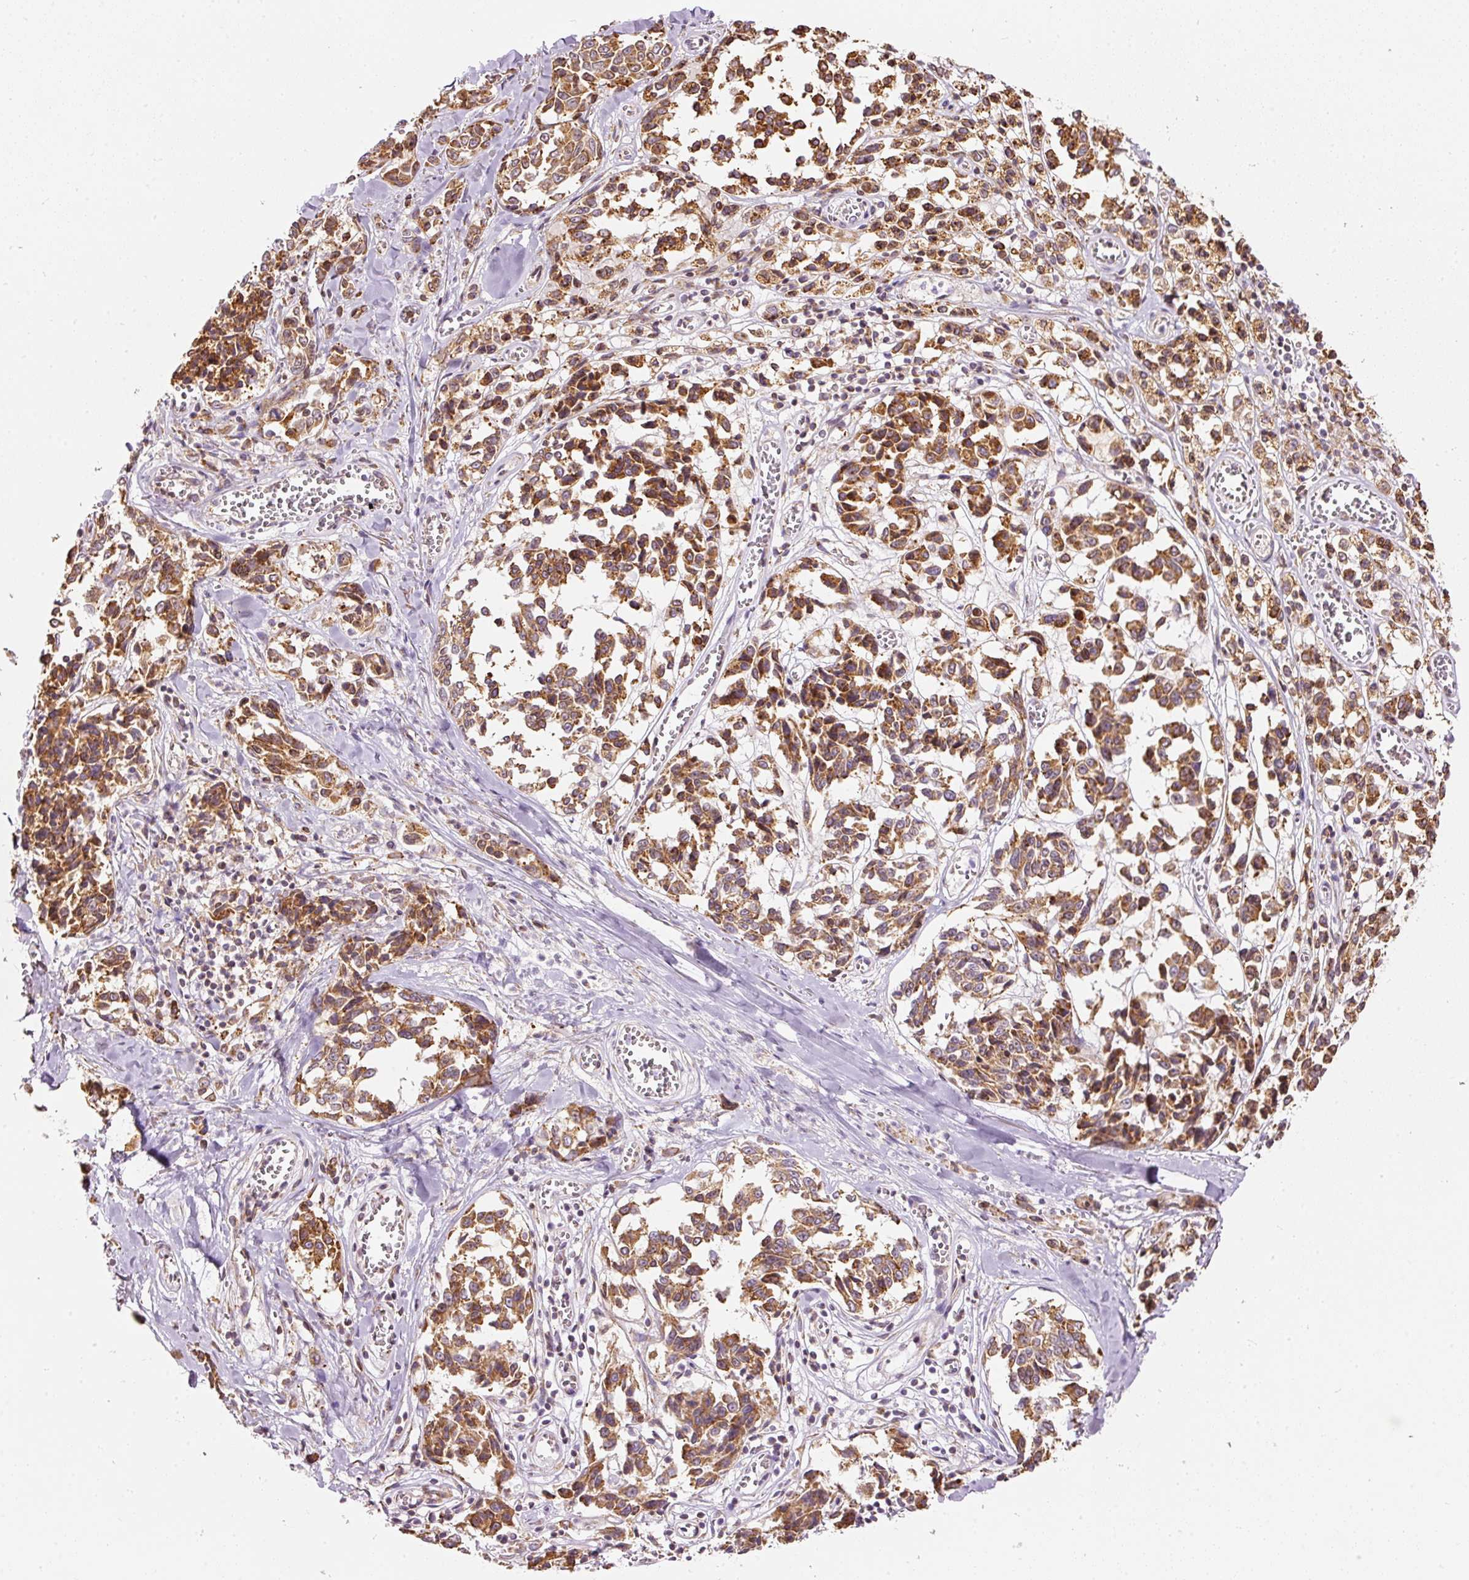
{"staining": {"intensity": "moderate", "quantity": ">75%", "location": "cytoplasmic/membranous"}, "tissue": "melanoma", "cell_type": "Tumor cells", "image_type": "cancer", "snomed": [{"axis": "morphology", "description": "Malignant melanoma, NOS"}, {"axis": "topography", "description": "Skin"}], "caption": "Immunohistochemistry (IHC) micrograph of human malignant melanoma stained for a protein (brown), which demonstrates medium levels of moderate cytoplasmic/membranous positivity in about >75% of tumor cells.", "gene": "SNAPC5", "patient": {"sex": "female", "age": 64}}